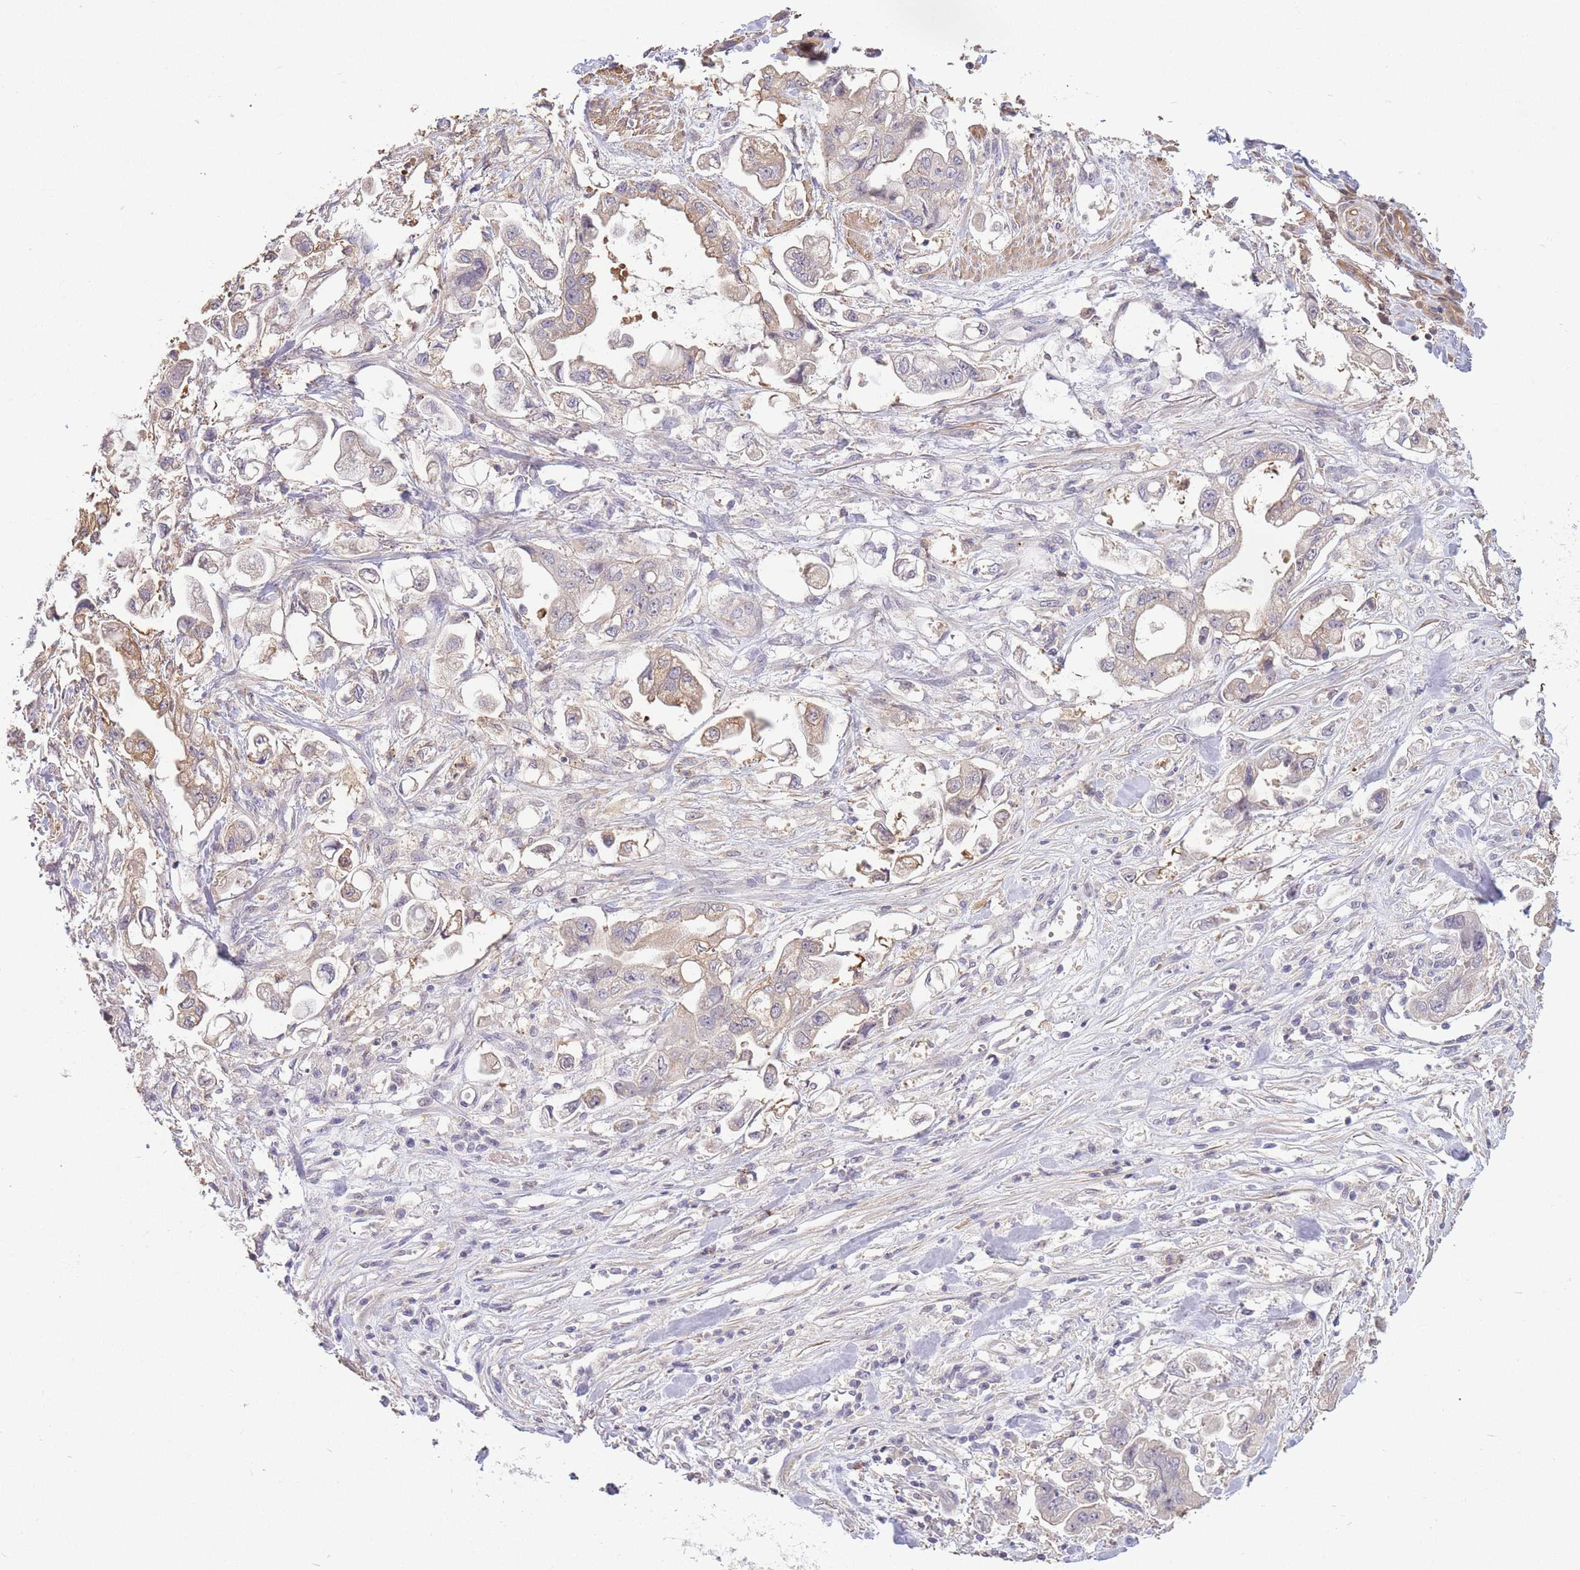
{"staining": {"intensity": "moderate", "quantity": "<25%", "location": "cytoplasmic/membranous"}, "tissue": "stomach cancer", "cell_type": "Tumor cells", "image_type": "cancer", "snomed": [{"axis": "morphology", "description": "Adenocarcinoma, NOS"}, {"axis": "topography", "description": "Stomach"}], "caption": "The micrograph demonstrates a brown stain indicating the presence of a protein in the cytoplasmic/membranous of tumor cells in adenocarcinoma (stomach).", "gene": "ZNF304", "patient": {"sex": "male", "age": 62}}